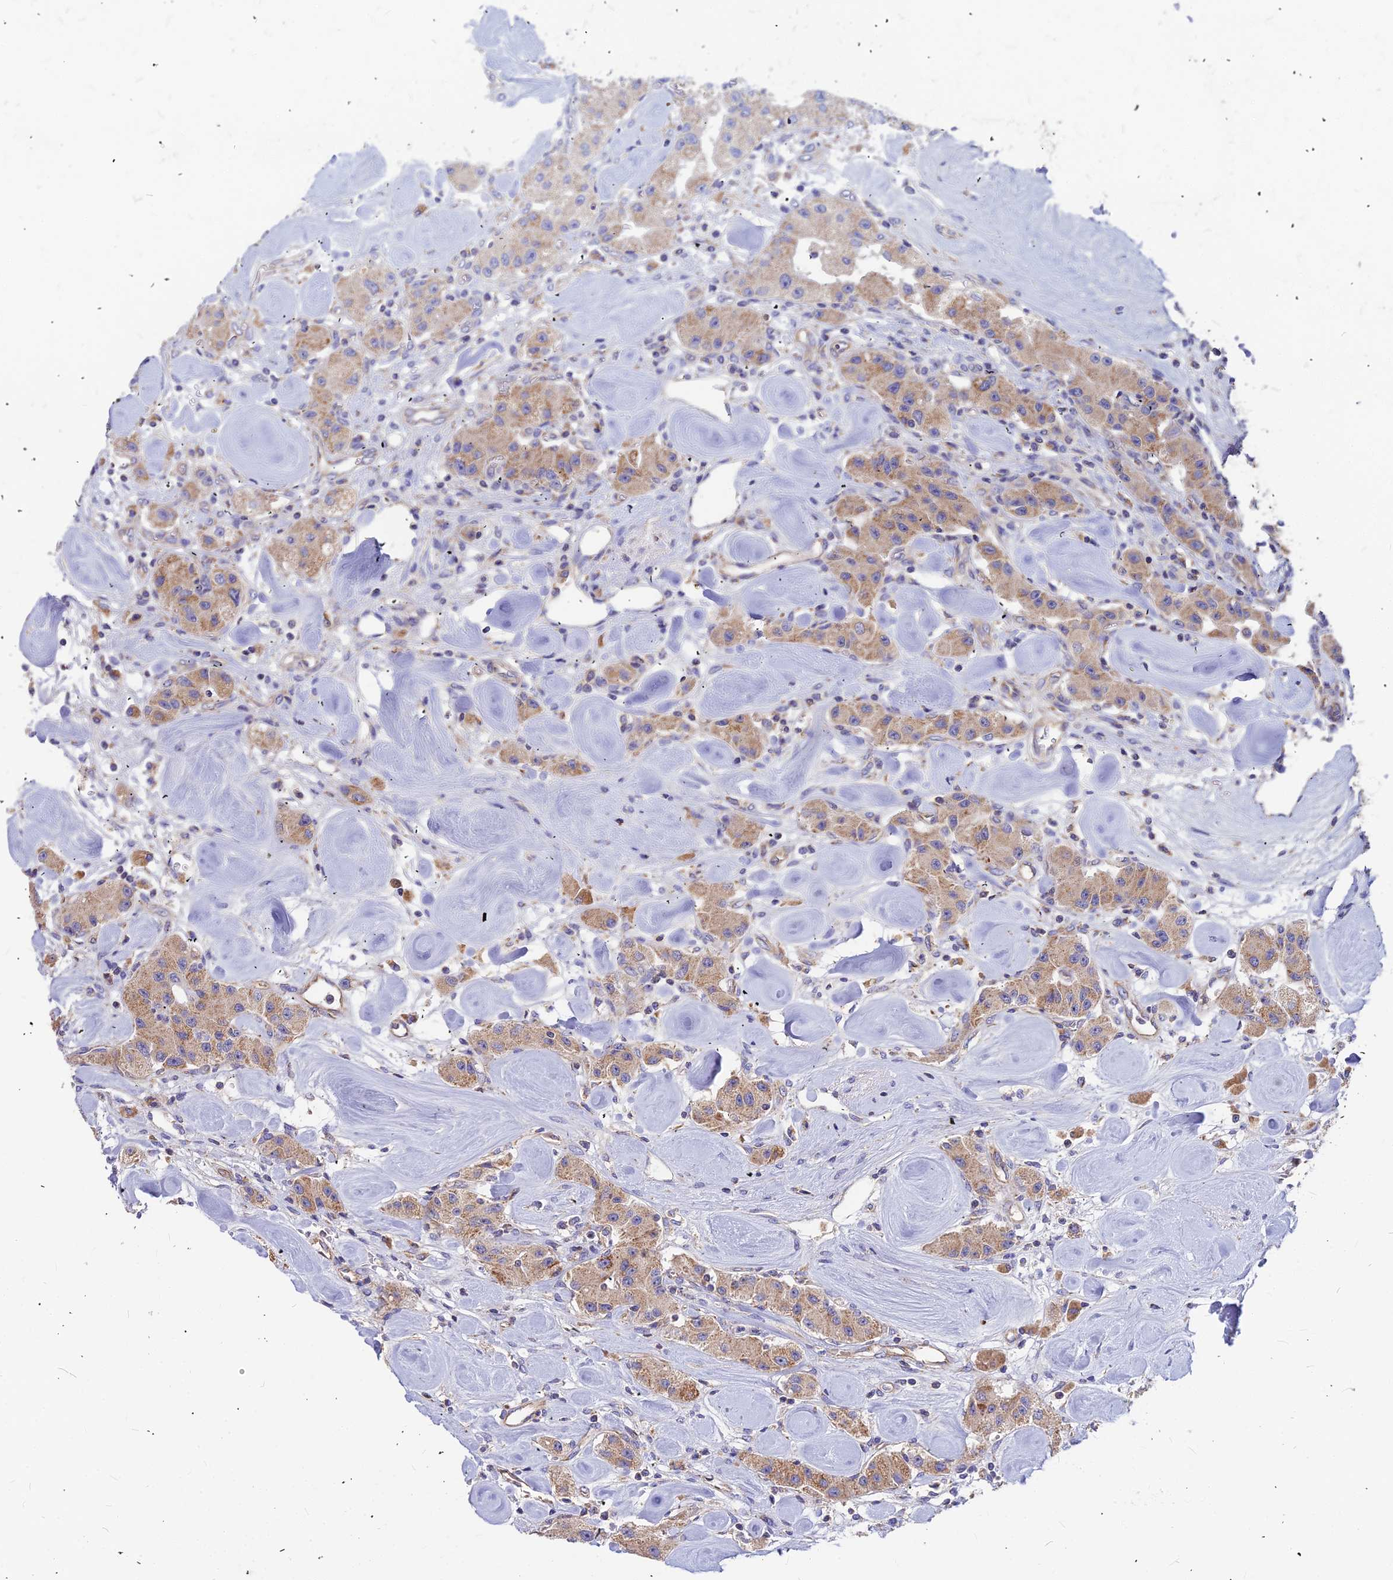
{"staining": {"intensity": "weak", "quantity": ">75%", "location": "cytoplasmic/membranous"}, "tissue": "carcinoid", "cell_type": "Tumor cells", "image_type": "cancer", "snomed": [{"axis": "morphology", "description": "Carcinoid, malignant, NOS"}, {"axis": "topography", "description": "Pancreas"}], "caption": "Tumor cells show low levels of weak cytoplasmic/membranous staining in approximately >75% of cells in malignant carcinoid.", "gene": "ASPHD1", "patient": {"sex": "male", "age": 41}}